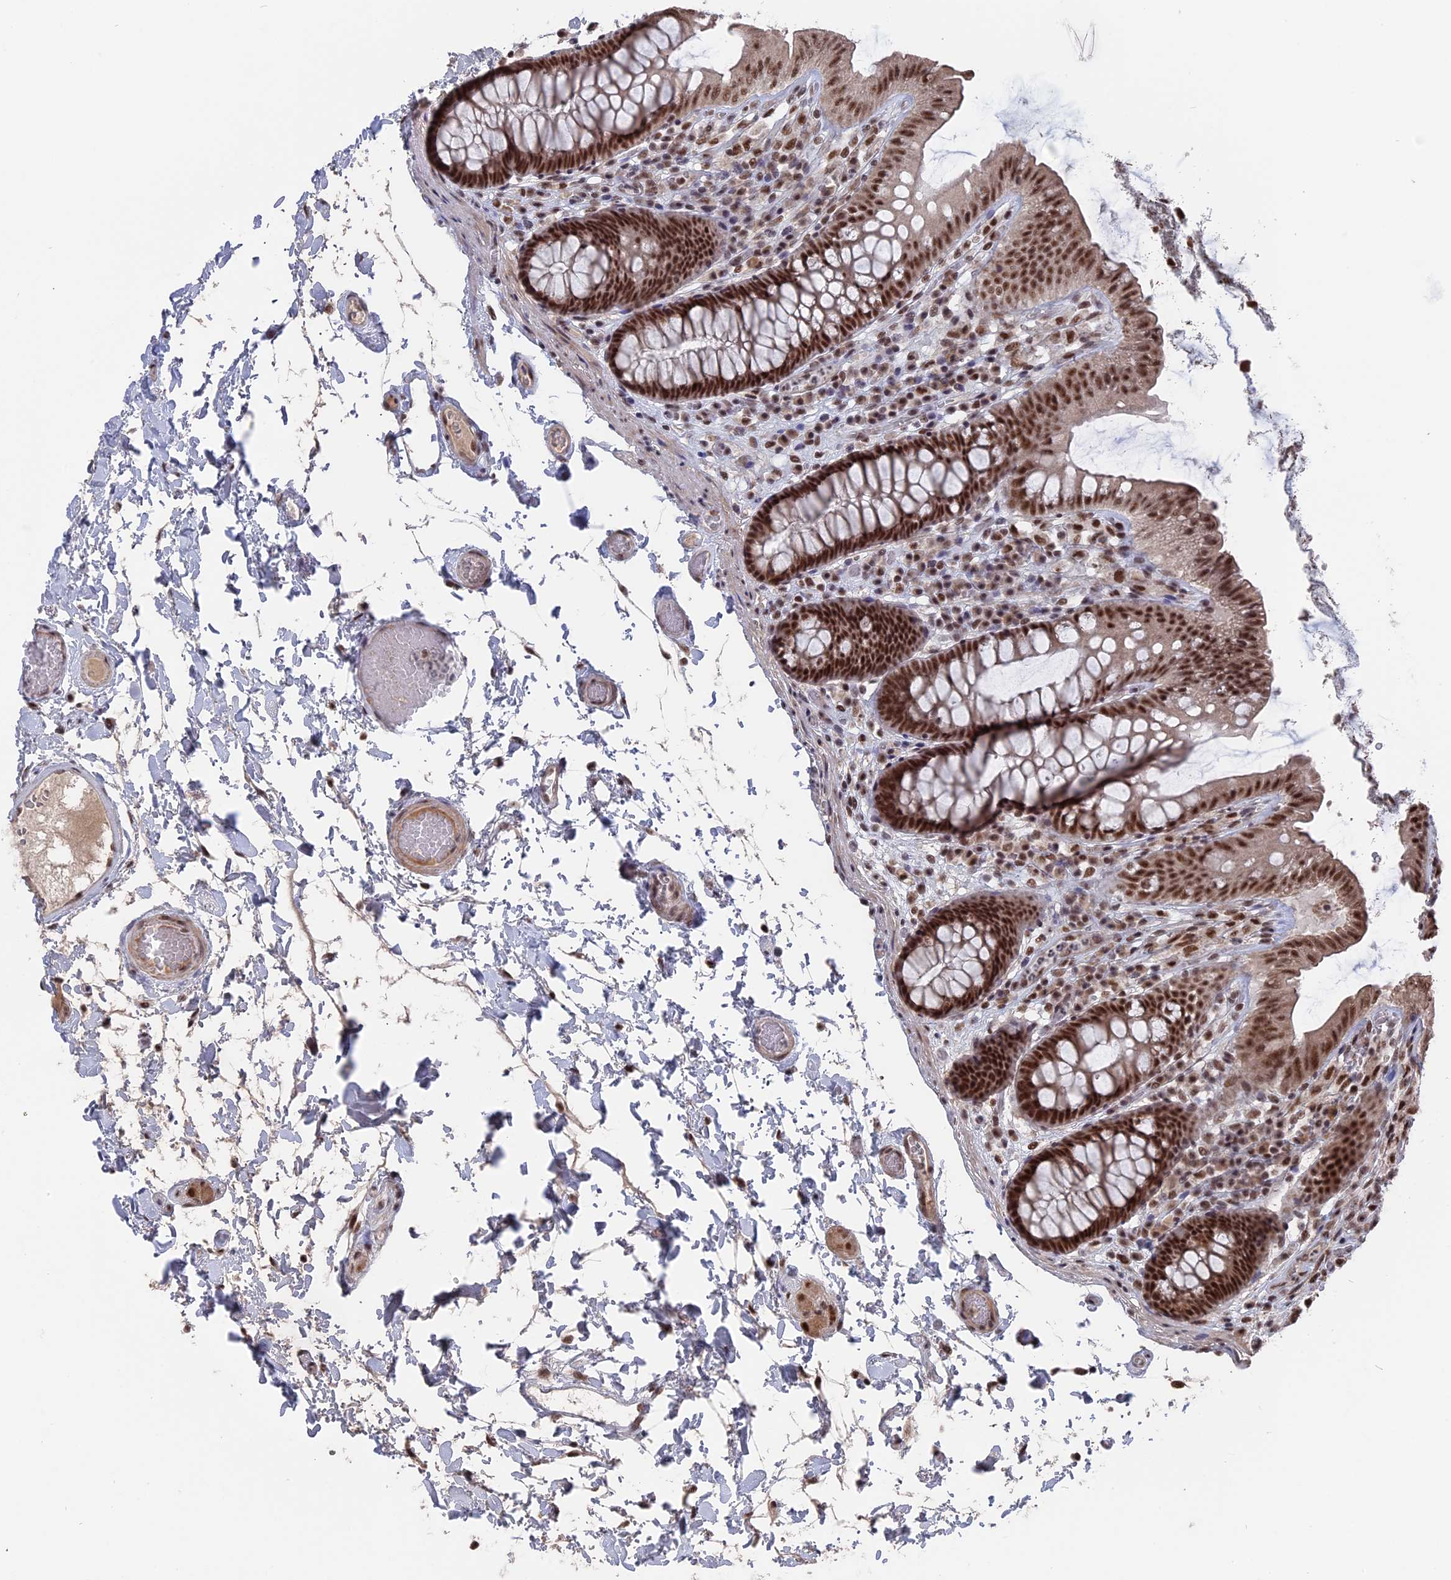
{"staining": {"intensity": "moderate", "quantity": ">75%", "location": "nuclear"}, "tissue": "colon", "cell_type": "Endothelial cells", "image_type": "normal", "snomed": [{"axis": "morphology", "description": "Normal tissue, NOS"}, {"axis": "topography", "description": "Colon"}], "caption": "The histopathology image demonstrates immunohistochemical staining of normal colon. There is moderate nuclear positivity is present in about >75% of endothelial cells.", "gene": "SF3A2", "patient": {"sex": "male", "age": 84}}